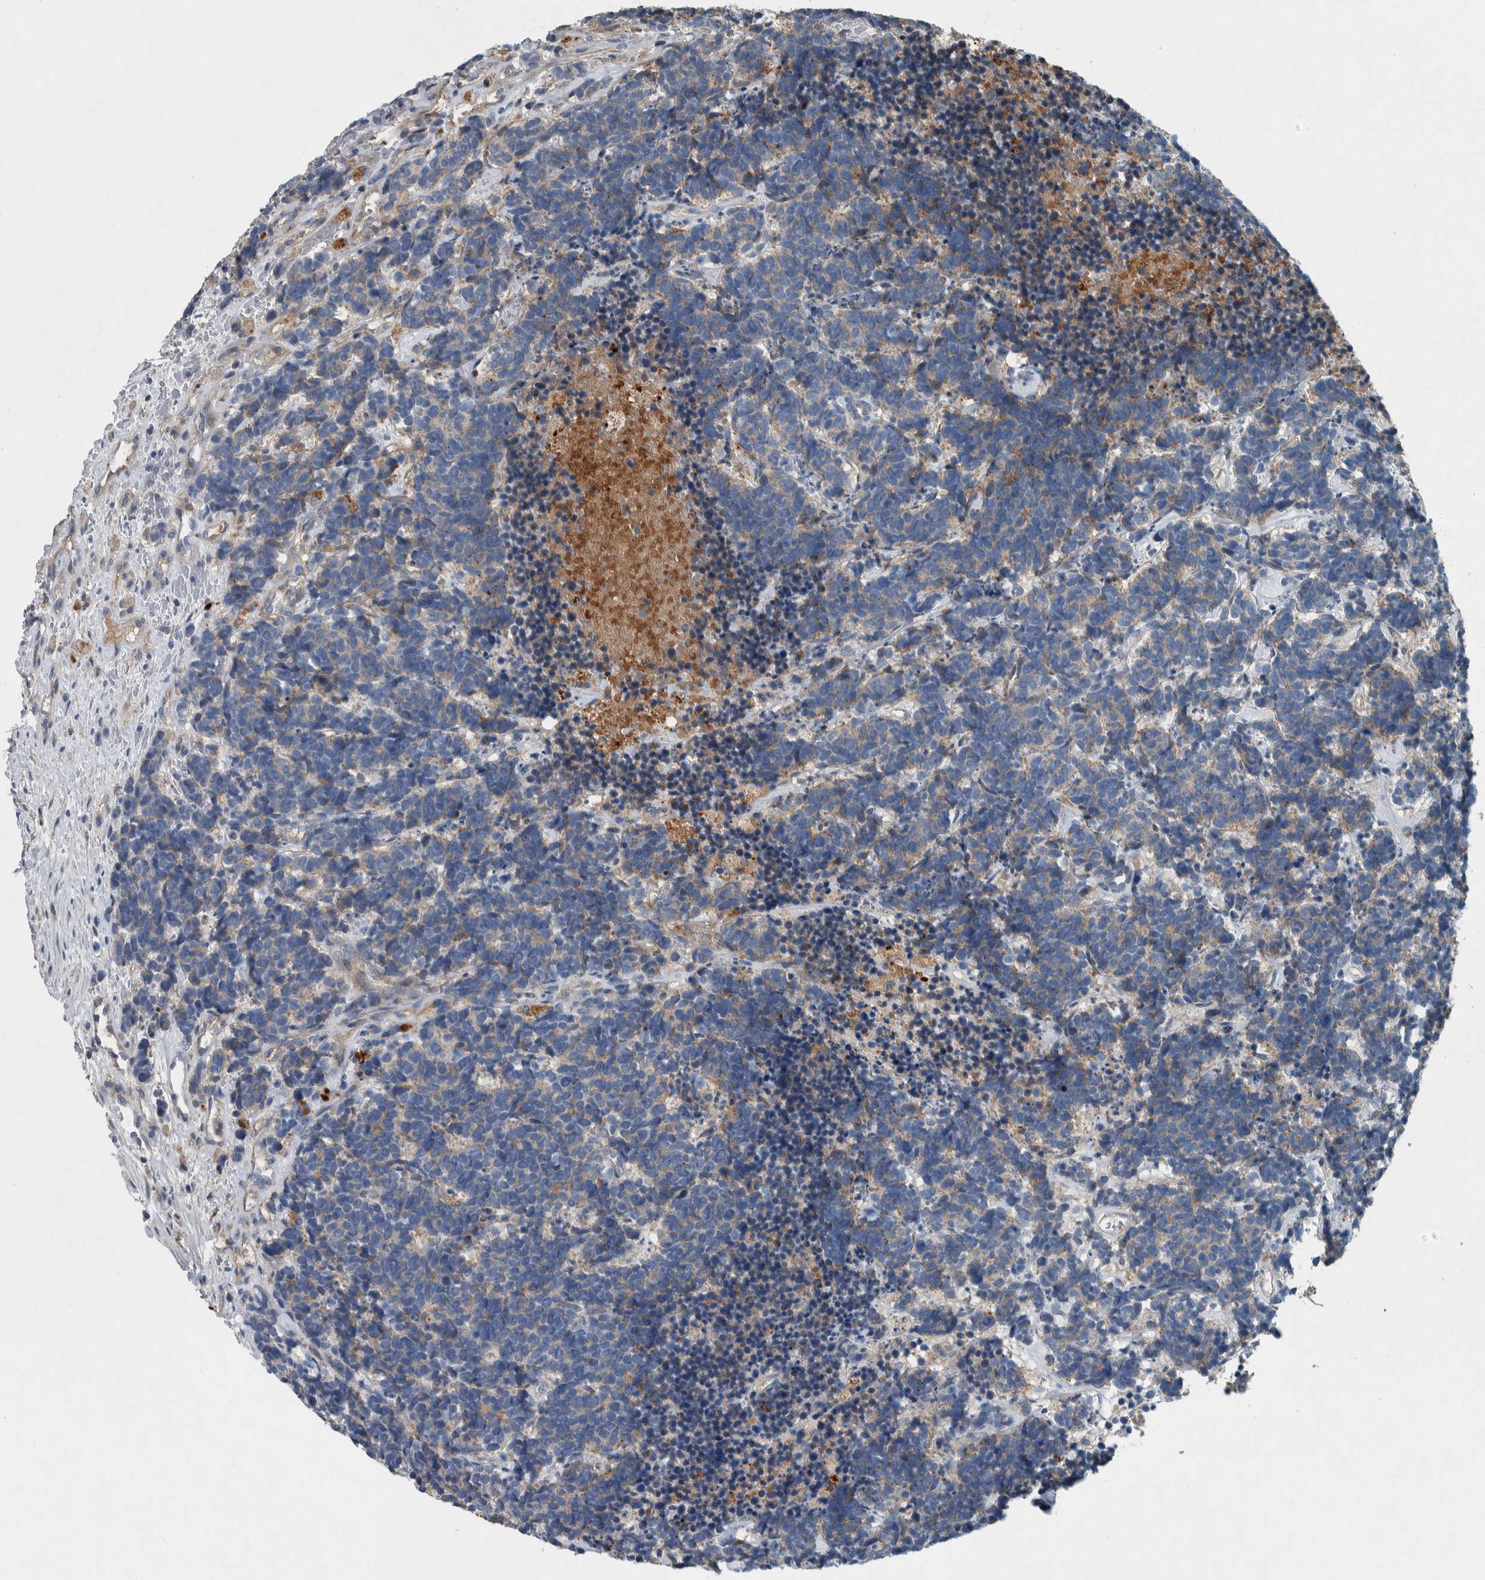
{"staining": {"intensity": "weak", "quantity": "25%-75%", "location": "cytoplasmic/membranous"}, "tissue": "carcinoid", "cell_type": "Tumor cells", "image_type": "cancer", "snomed": [{"axis": "morphology", "description": "Carcinoma, NOS"}, {"axis": "morphology", "description": "Carcinoid, malignant, NOS"}, {"axis": "topography", "description": "Urinary bladder"}], "caption": "Carcinoid stained for a protein reveals weak cytoplasmic/membranous positivity in tumor cells. The protein is shown in brown color, while the nuclei are stained blue.", "gene": "SERPINC1", "patient": {"sex": "male", "age": 57}}